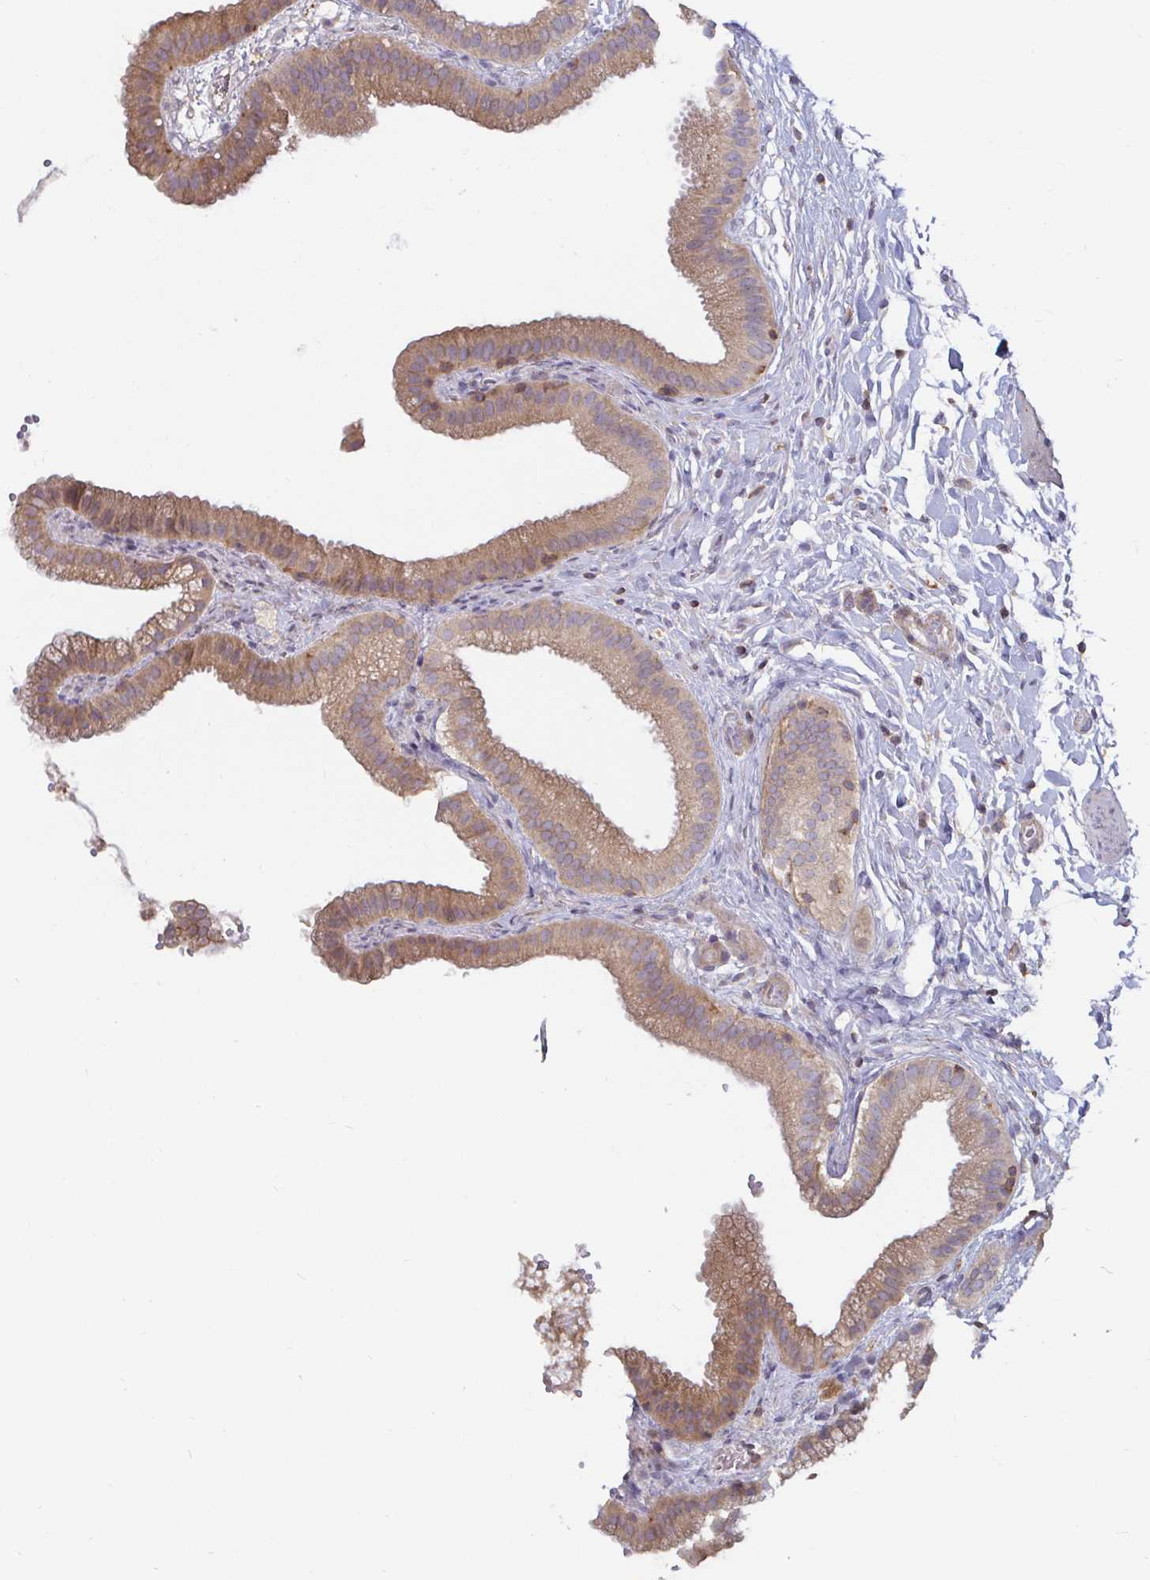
{"staining": {"intensity": "weak", "quantity": "25%-75%", "location": "cytoplasmic/membranous"}, "tissue": "gallbladder", "cell_type": "Glandular cells", "image_type": "normal", "snomed": [{"axis": "morphology", "description": "Normal tissue, NOS"}, {"axis": "topography", "description": "Gallbladder"}], "caption": "Protein analysis of normal gallbladder displays weak cytoplasmic/membranous staining in about 25%-75% of glandular cells.", "gene": "CDH18", "patient": {"sex": "female", "age": 63}}